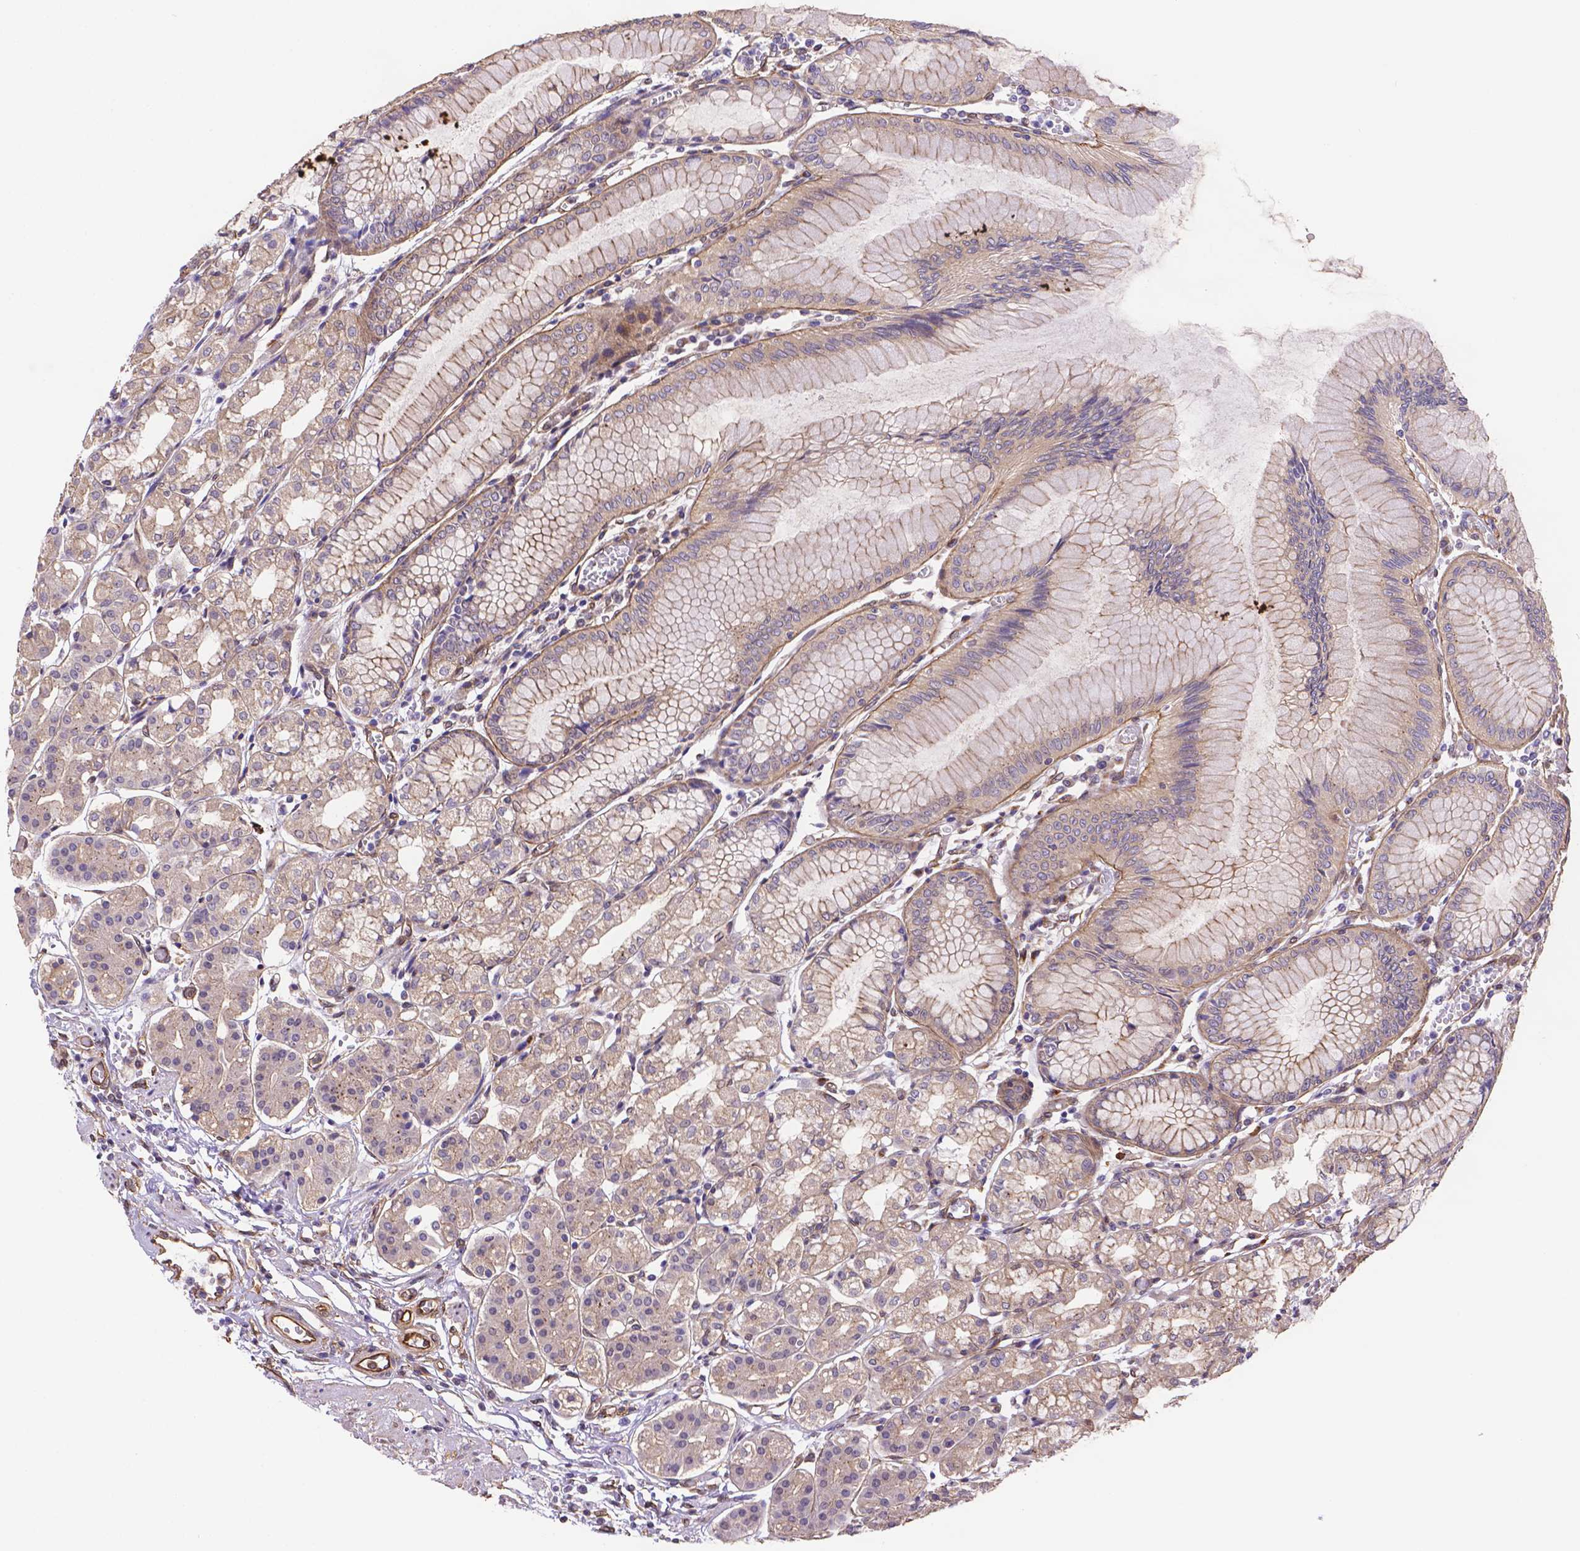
{"staining": {"intensity": "weak", "quantity": "25%-75%", "location": "cytoplasmic/membranous"}, "tissue": "stomach", "cell_type": "Glandular cells", "image_type": "normal", "snomed": [{"axis": "morphology", "description": "Normal tissue, NOS"}, {"axis": "topography", "description": "Skeletal muscle"}, {"axis": "topography", "description": "Stomach"}], "caption": "Approximately 25%-75% of glandular cells in benign stomach show weak cytoplasmic/membranous protein staining as visualized by brown immunohistochemical staining.", "gene": "YAP1", "patient": {"sex": "female", "age": 57}}